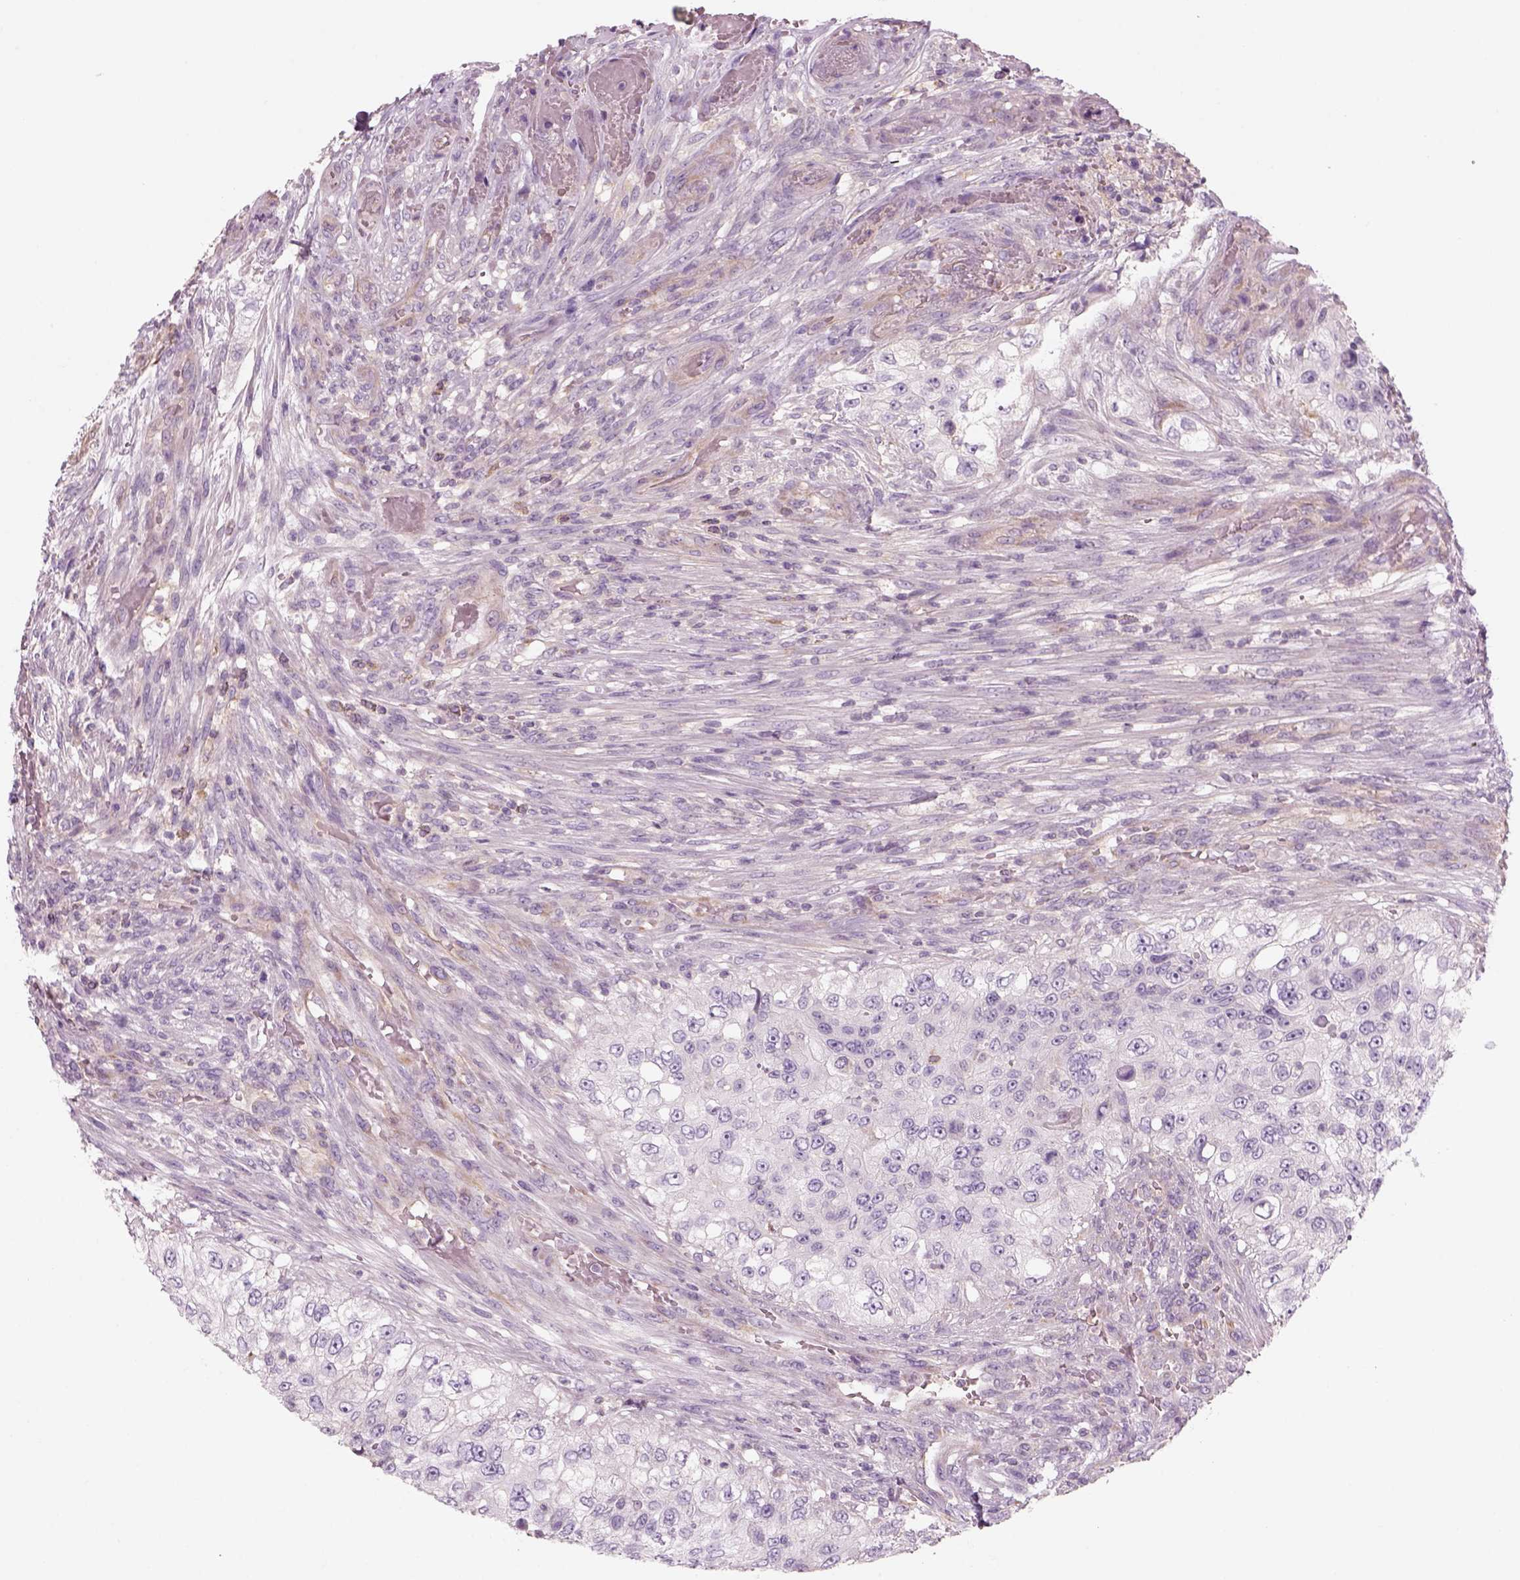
{"staining": {"intensity": "negative", "quantity": "none", "location": "none"}, "tissue": "urothelial cancer", "cell_type": "Tumor cells", "image_type": "cancer", "snomed": [{"axis": "morphology", "description": "Urothelial carcinoma, High grade"}, {"axis": "topography", "description": "Urinary bladder"}], "caption": "Immunohistochemistry (IHC) photomicrograph of neoplastic tissue: human urothelial cancer stained with DAB shows no significant protein staining in tumor cells.", "gene": "SLC1A7", "patient": {"sex": "female", "age": 60}}